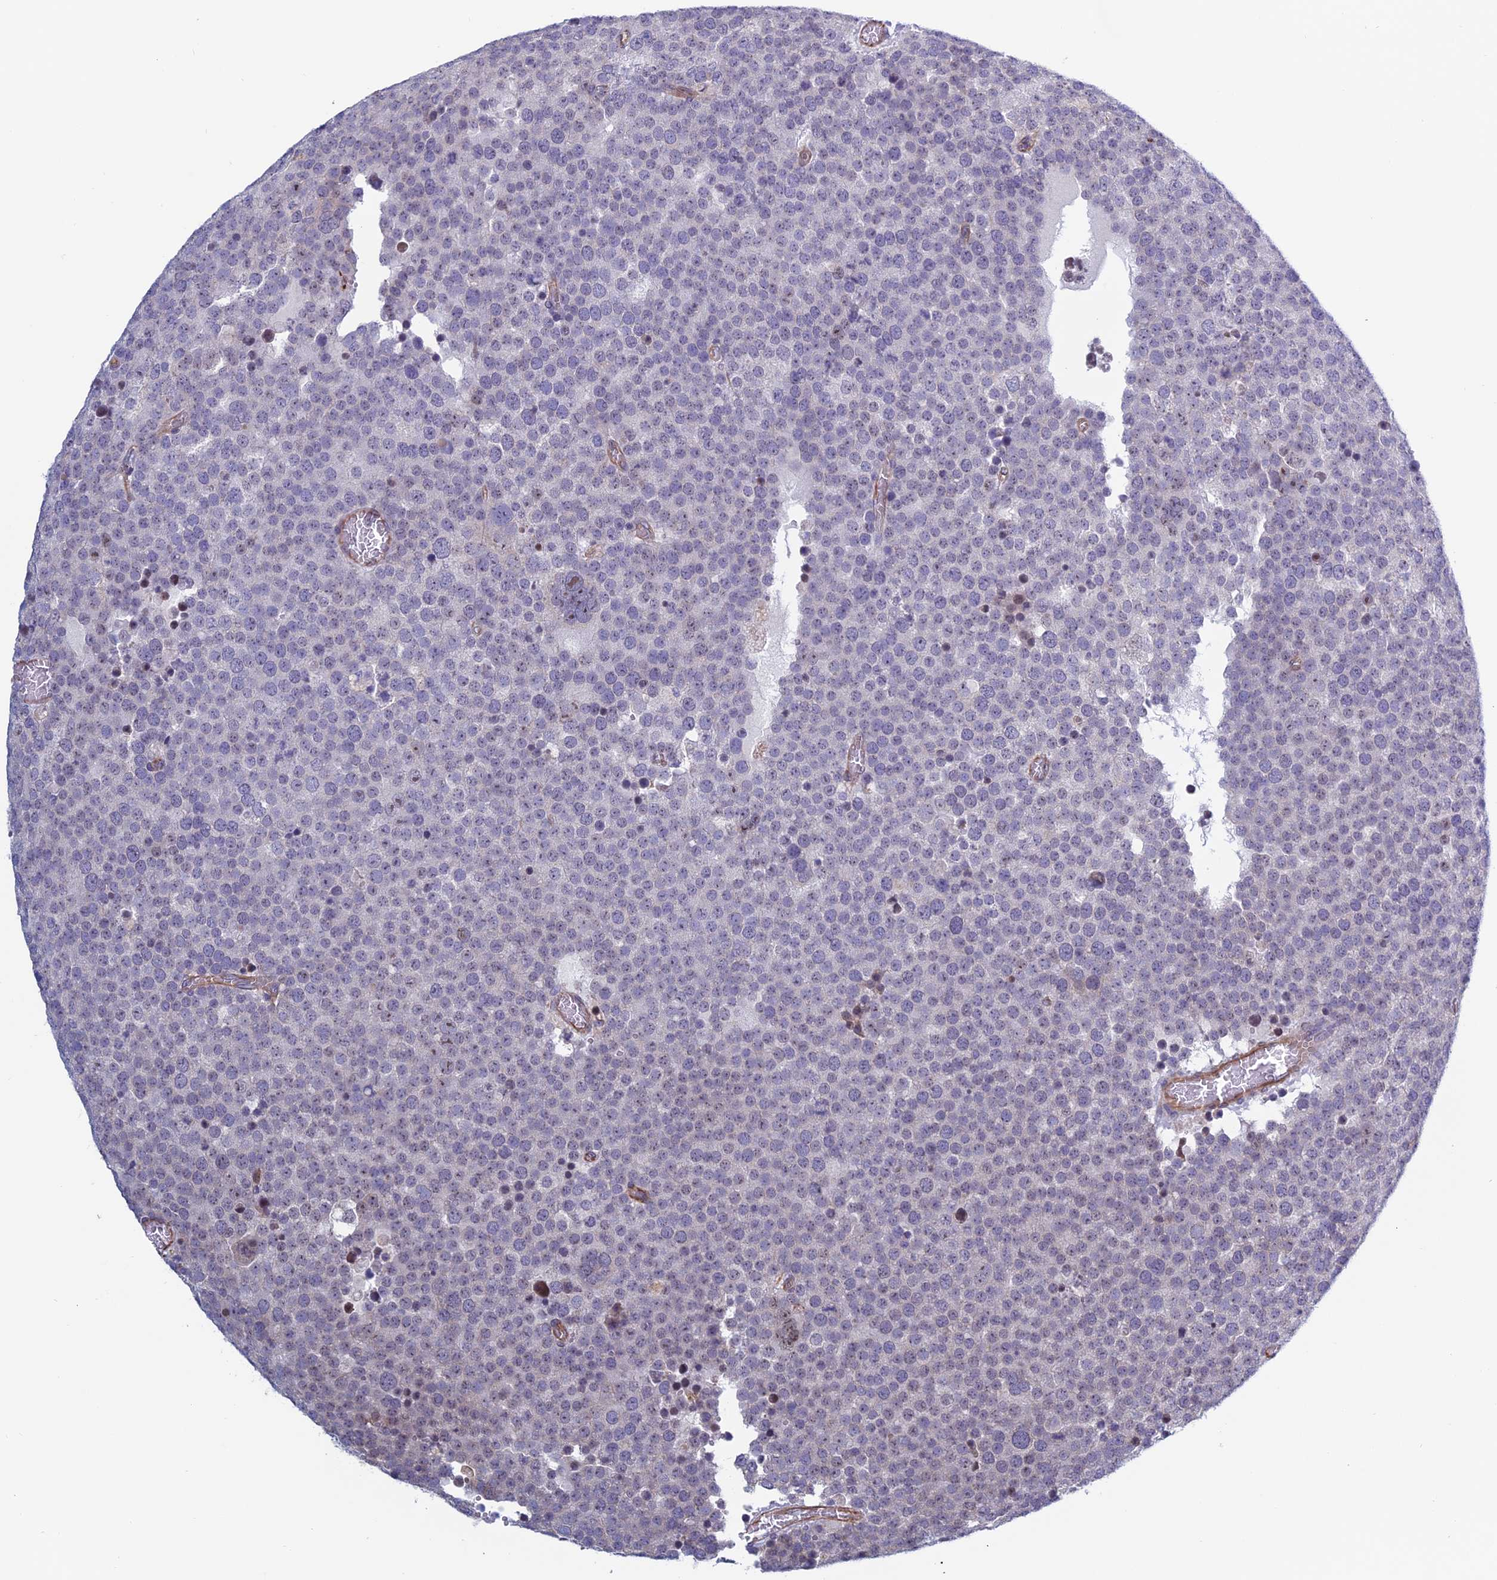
{"staining": {"intensity": "negative", "quantity": "none", "location": "none"}, "tissue": "testis cancer", "cell_type": "Tumor cells", "image_type": "cancer", "snomed": [{"axis": "morphology", "description": "Normal tissue, NOS"}, {"axis": "morphology", "description": "Seminoma, NOS"}, {"axis": "topography", "description": "Testis"}], "caption": "Immunohistochemical staining of human testis cancer shows no significant positivity in tumor cells.", "gene": "BCL2L10", "patient": {"sex": "male", "age": 71}}